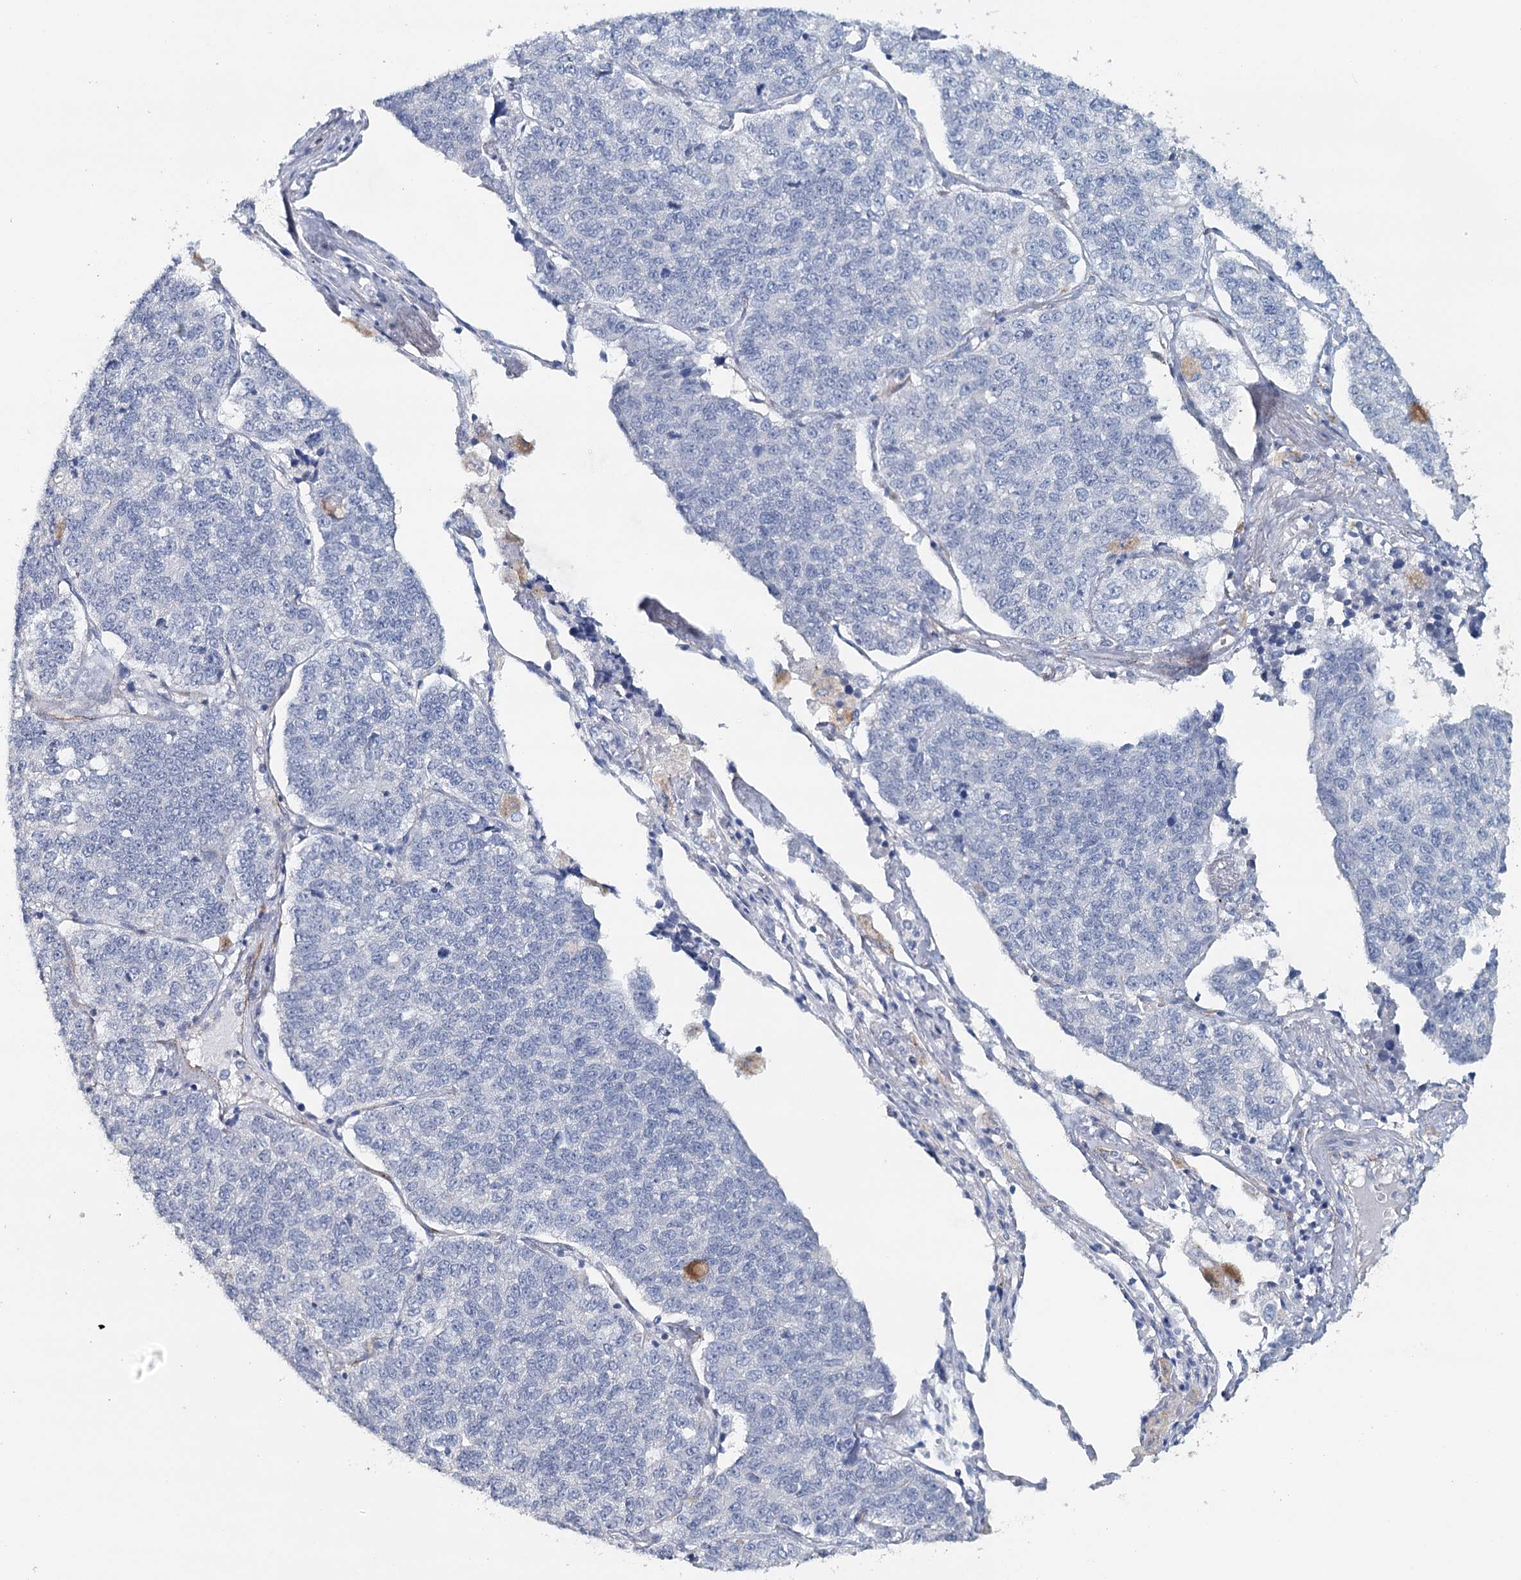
{"staining": {"intensity": "negative", "quantity": "none", "location": "none"}, "tissue": "lung cancer", "cell_type": "Tumor cells", "image_type": "cancer", "snomed": [{"axis": "morphology", "description": "Adenocarcinoma, NOS"}, {"axis": "topography", "description": "Lung"}], "caption": "Immunohistochemical staining of lung cancer demonstrates no significant positivity in tumor cells.", "gene": "SYNPO", "patient": {"sex": "male", "age": 49}}